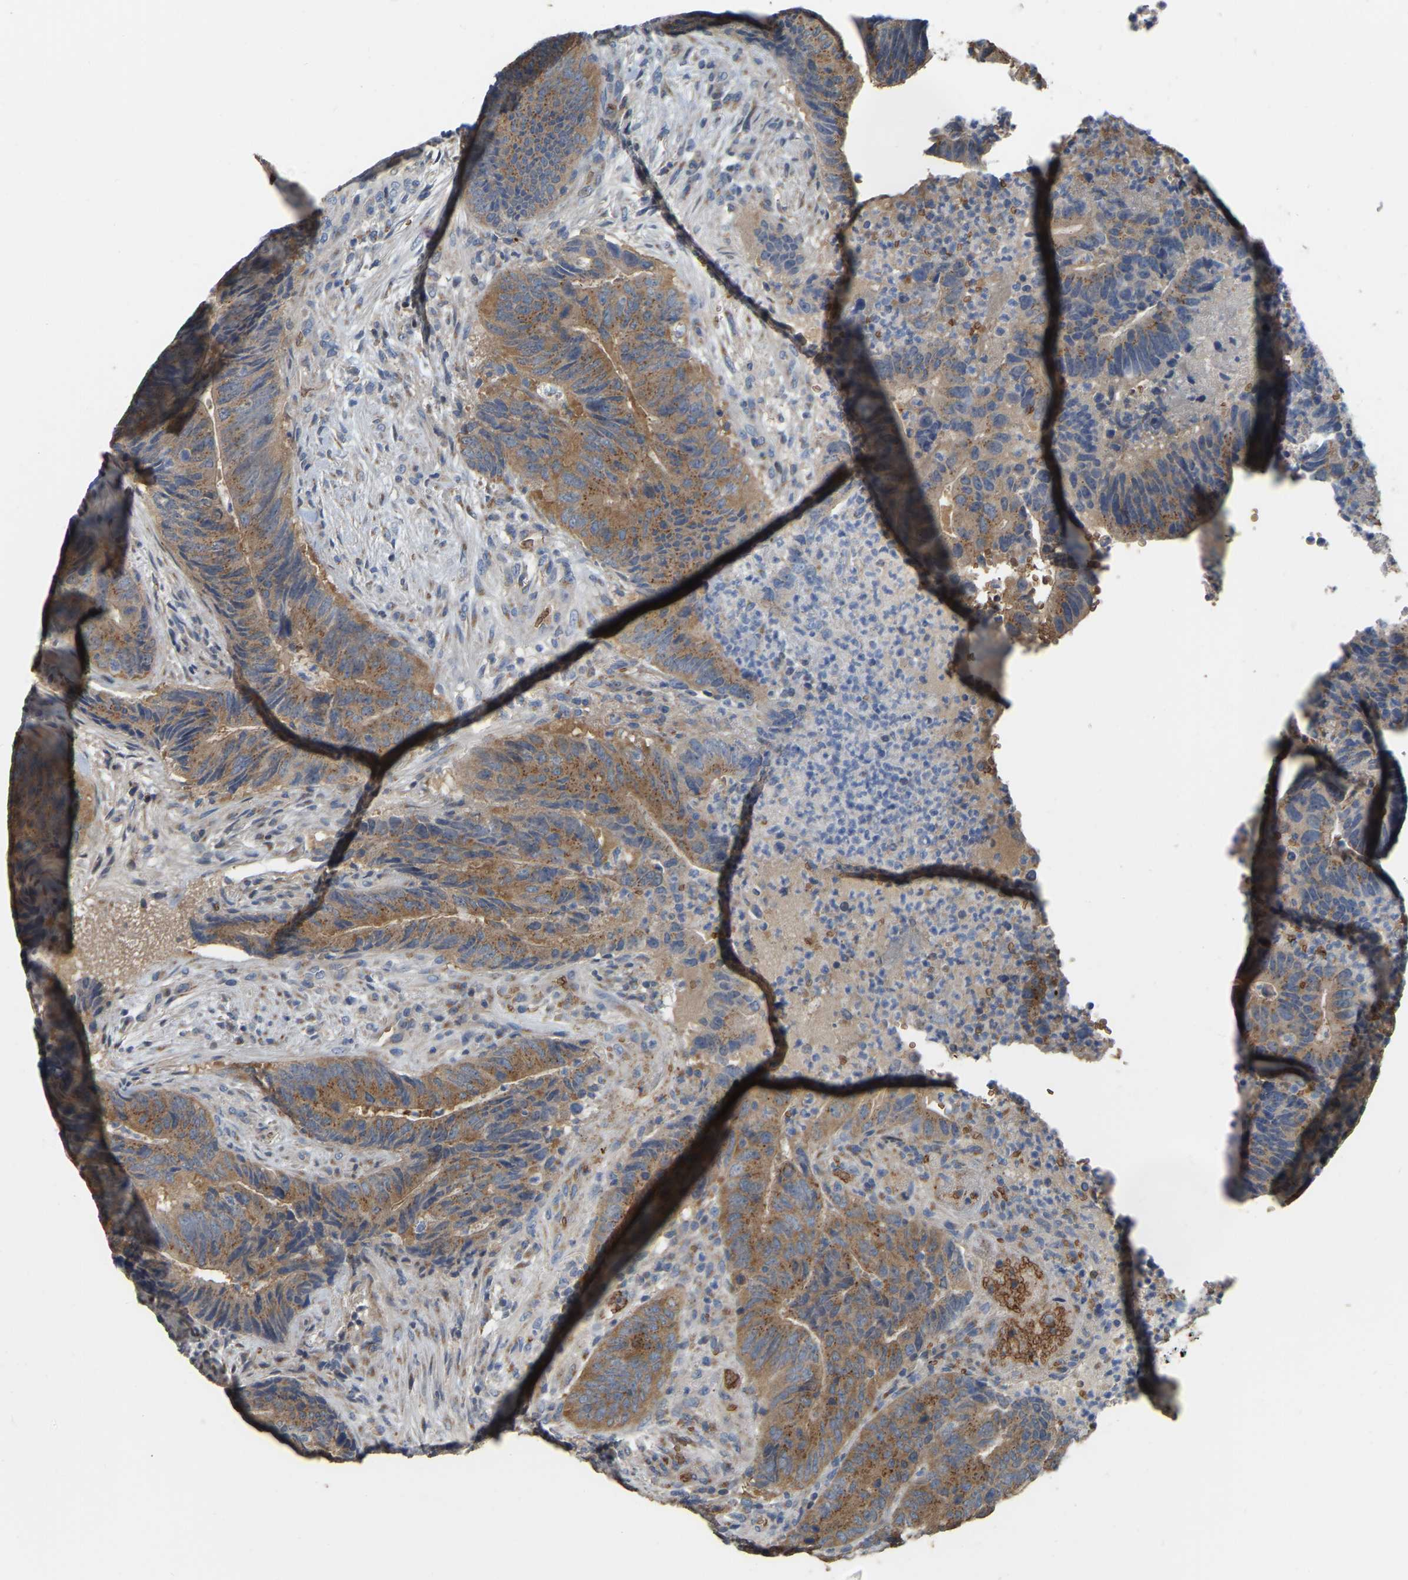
{"staining": {"intensity": "moderate", "quantity": ">75%", "location": "cytoplasmic/membranous"}, "tissue": "colorectal cancer", "cell_type": "Tumor cells", "image_type": "cancer", "snomed": [{"axis": "morphology", "description": "Adenocarcinoma, NOS"}, {"axis": "topography", "description": "Colon"}], "caption": "IHC of colorectal adenocarcinoma exhibits medium levels of moderate cytoplasmic/membranous positivity in approximately >75% of tumor cells.", "gene": "CFAP298", "patient": {"sex": "male", "age": 56}}